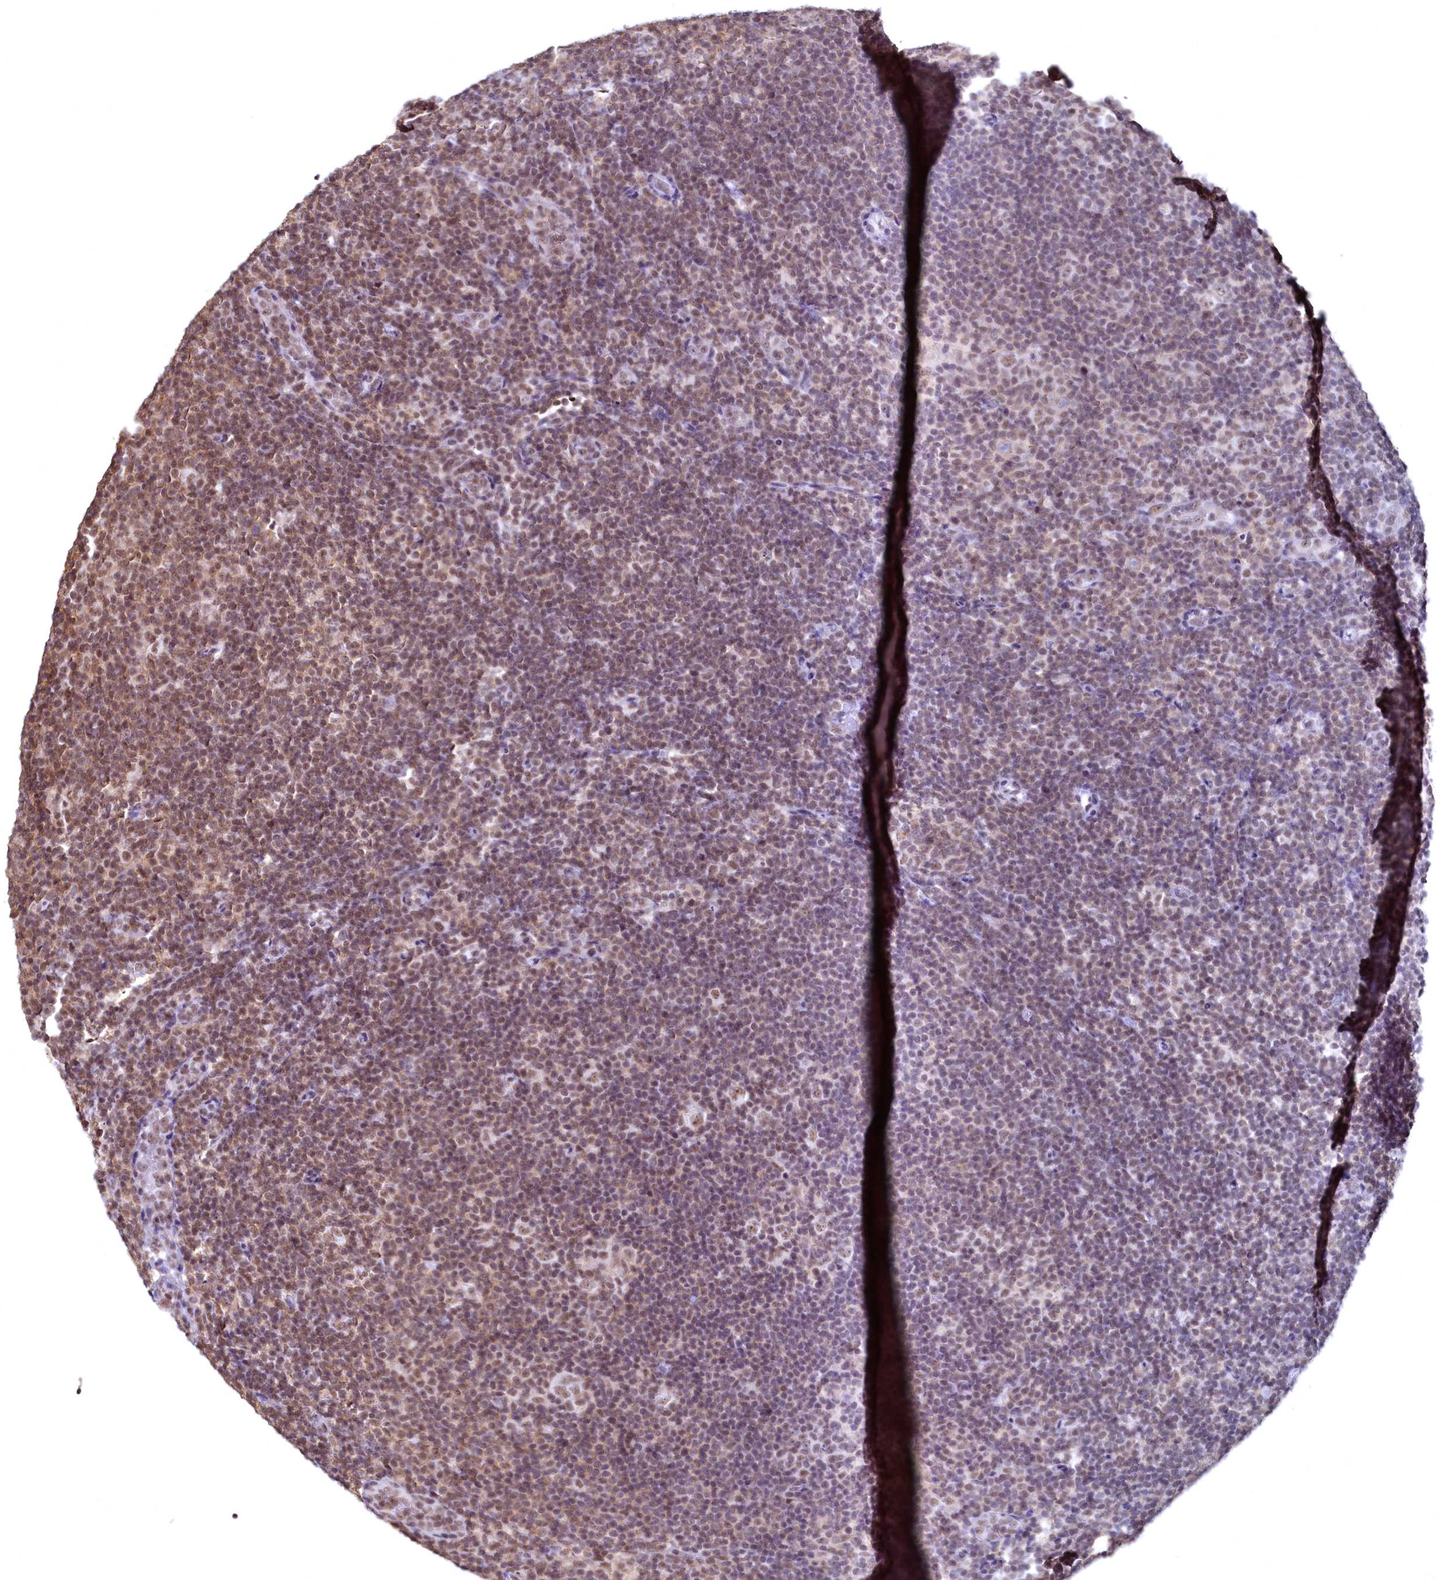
{"staining": {"intensity": "moderate", "quantity": ">75%", "location": "nuclear"}, "tissue": "lymphoma", "cell_type": "Tumor cells", "image_type": "cancer", "snomed": [{"axis": "morphology", "description": "Hodgkin's disease, NOS"}, {"axis": "topography", "description": "Lymph node"}], "caption": "Immunohistochemistry (IHC) of lymphoma reveals medium levels of moderate nuclear positivity in about >75% of tumor cells.", "gene": "RSRC2", "patient": {"sex": "female", "age": 57}}